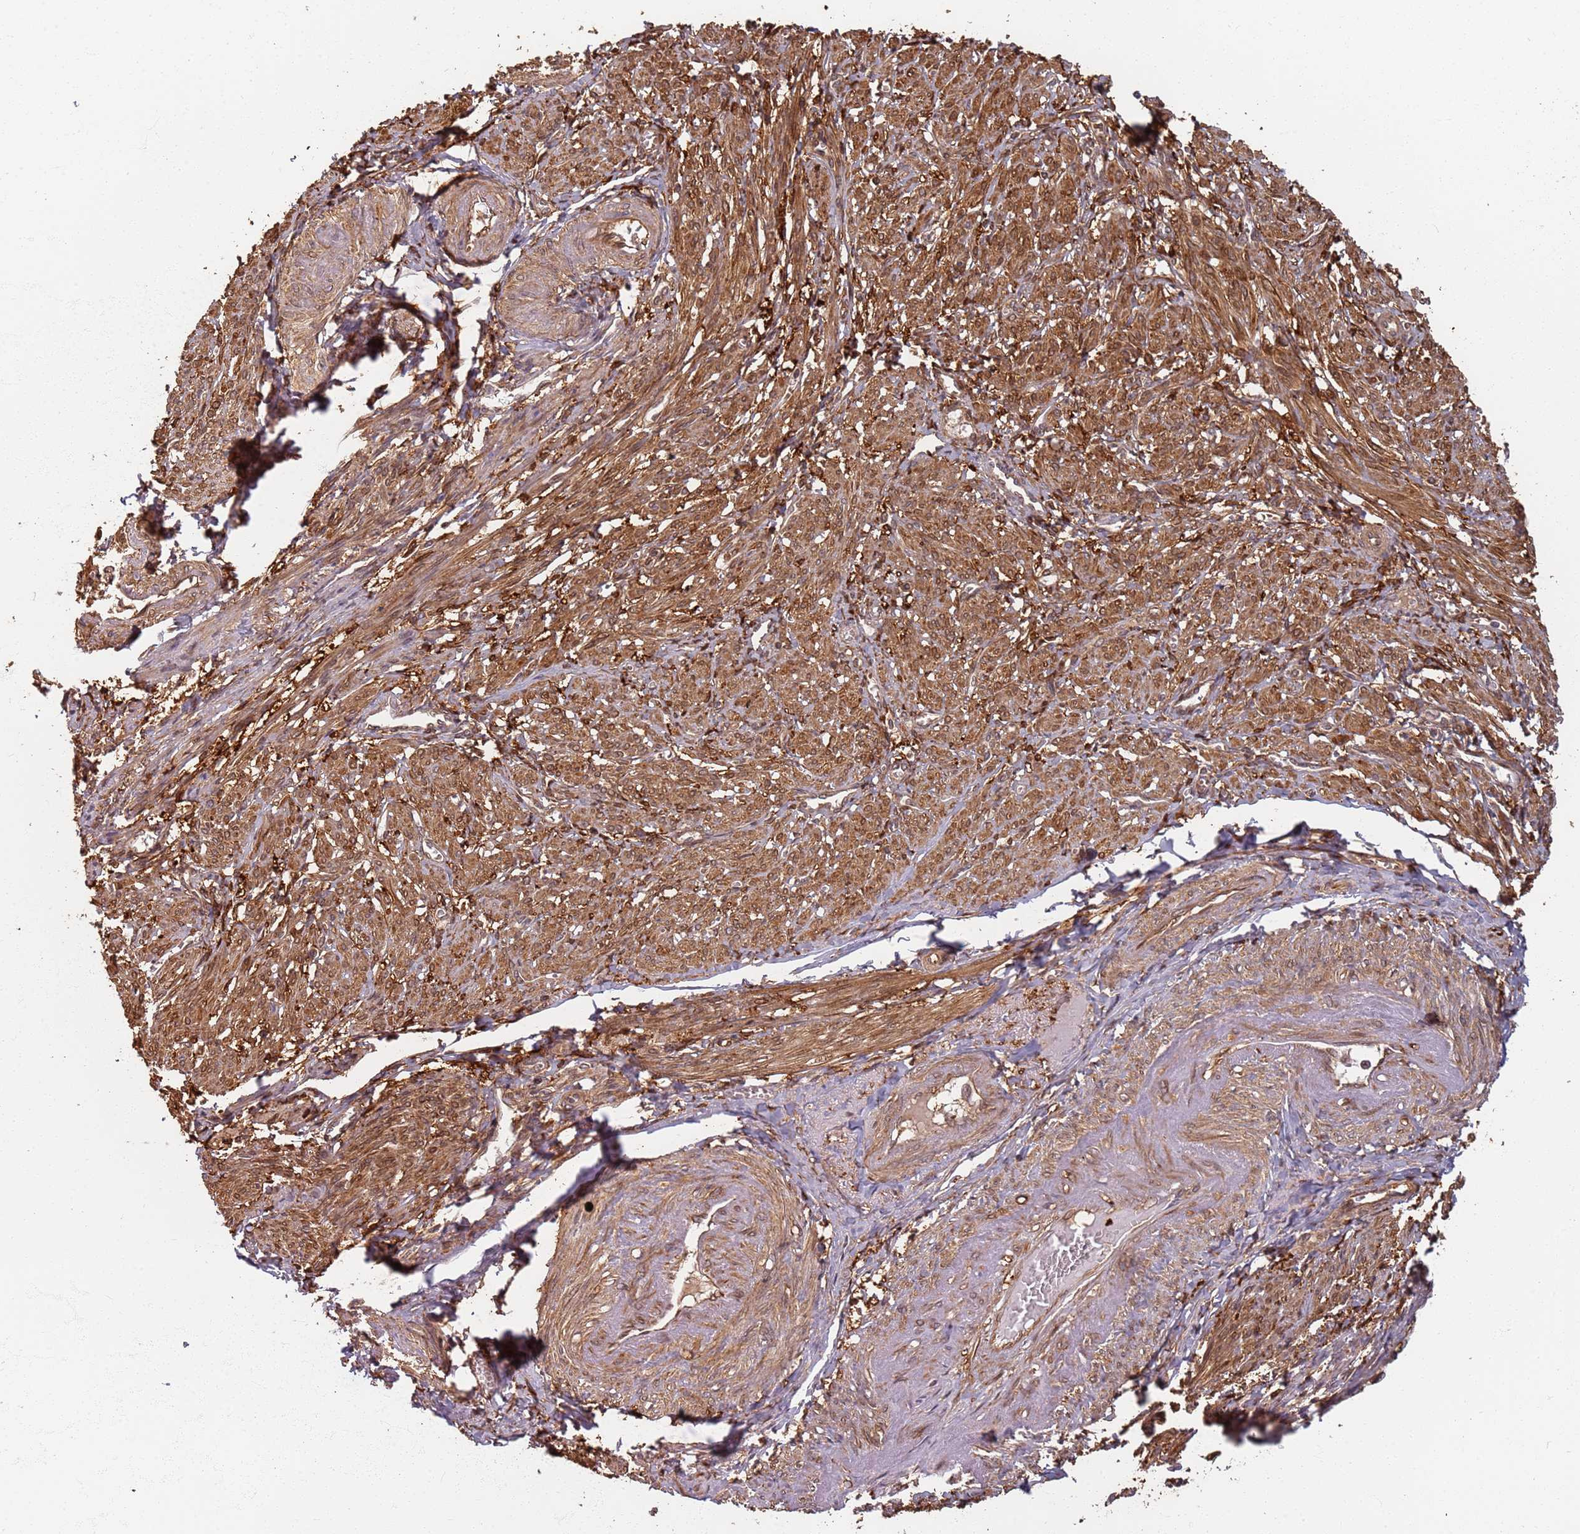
{"staining": {"intensity": "strong", "quantity": ">75%", "location": "cytoplasmic/membranous,nuclear"}, "tissue": "smooth muscle", "cell_type": "Smooth muscle cells", "image_type": "normal", "snomed": [{"axis": "morphology", "description": "Normal tissue, NOS"}, {"axis": "topography", "description": "Smooth muscle"}], "caption": "Smooth muscle stained with DAB immunohistochemistry (IHC) demonstrates high levels of strong cytoplasmic/membranous,nuclear positivity in about >75% of smooth muscle cells.", "gene": "SDCCAG8", "patient": {"sex": "female", "age": 39}}